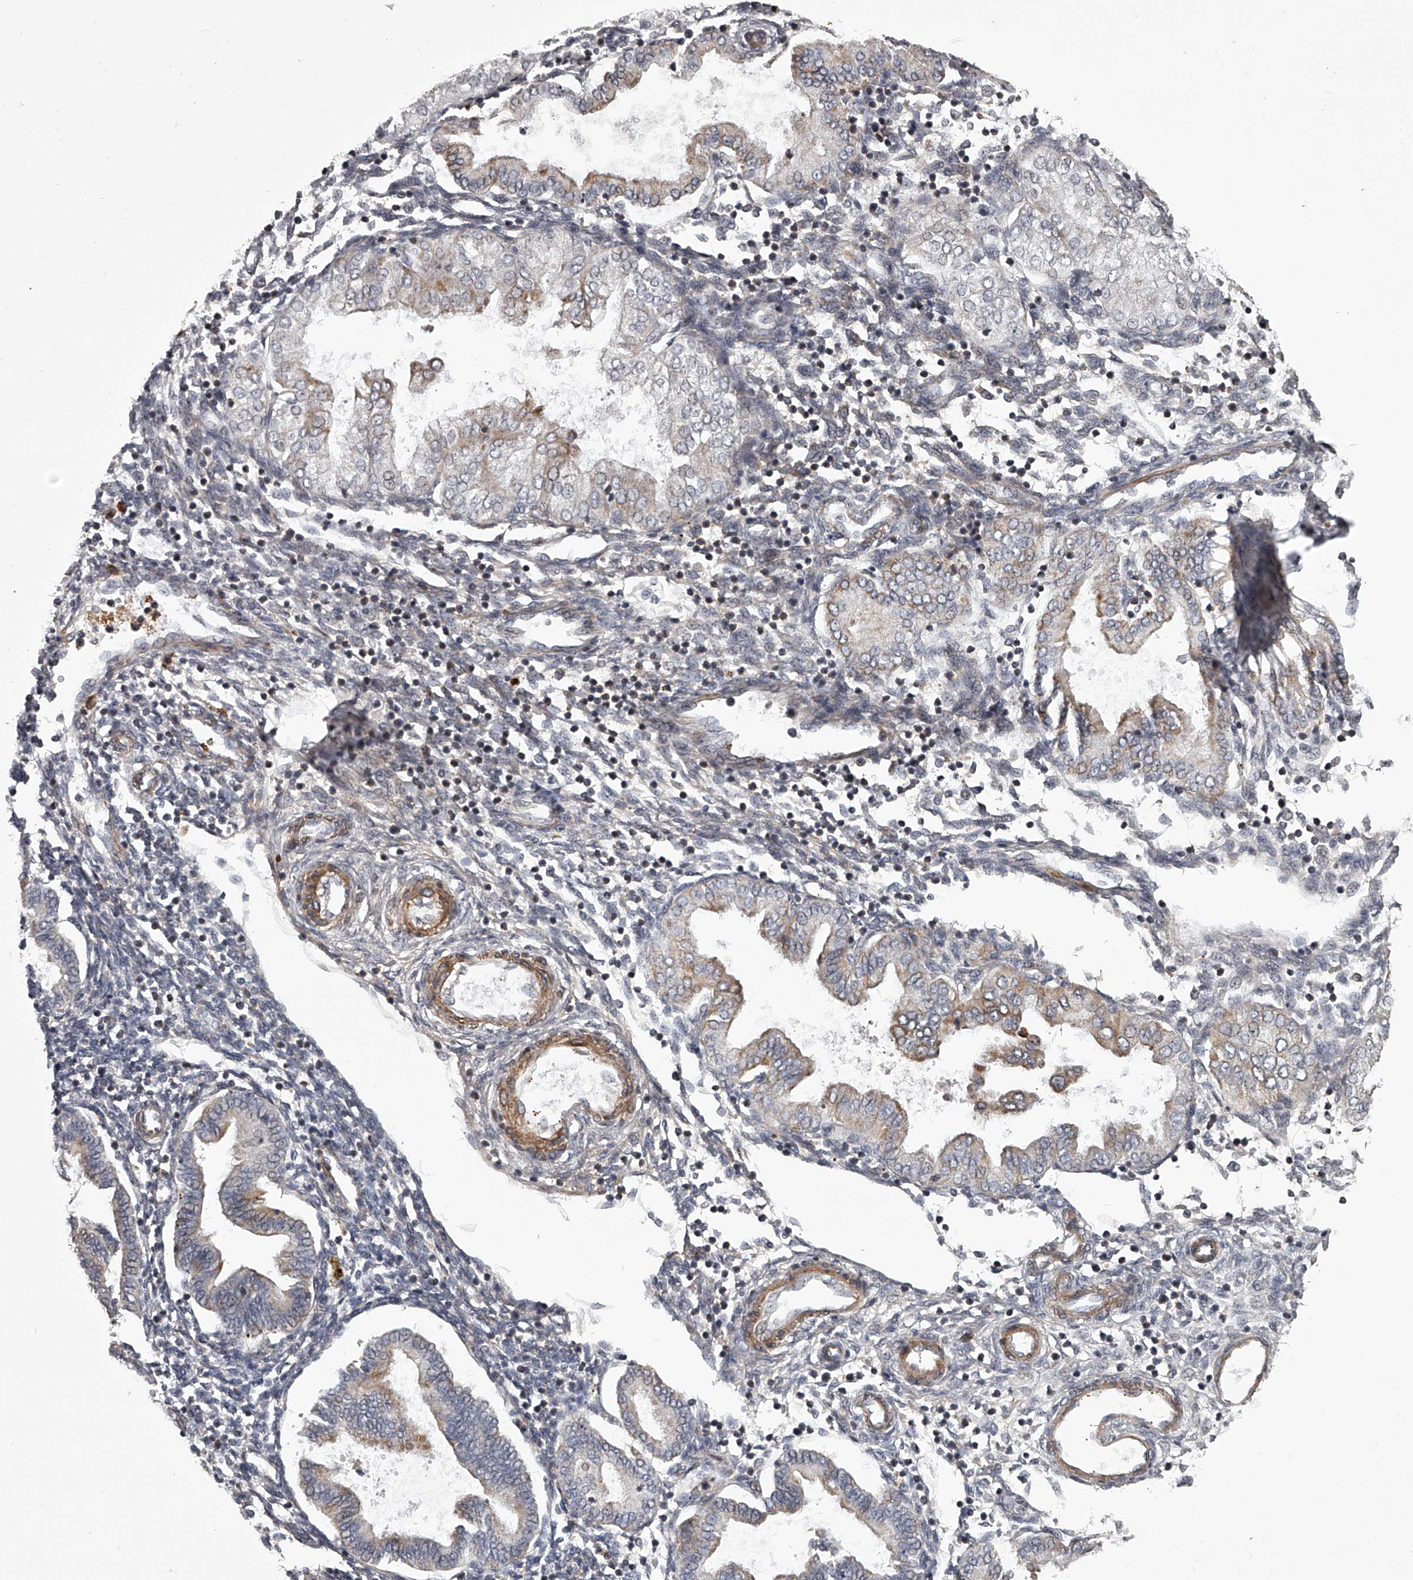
{"staining": {"intensity": "negative", "quantity": "none", "location": "none"}, "tissue": "endometrium", "cell_type": "Cells in endometrial stroma", "image_type": "normal", "snomed": [{"axis": "morphology", "description": "Normal tissue, NOS"}, {"axis": "topography", "description": "Endometrium"}], "caption": "Immunohistochemistry micrograph of unremarkable human endometrium stained for a protein (brown), which displays no expression in cells in endometrial stroma.", "gene": "RRP36", "patient": {"sex": "female", "age": 53}}